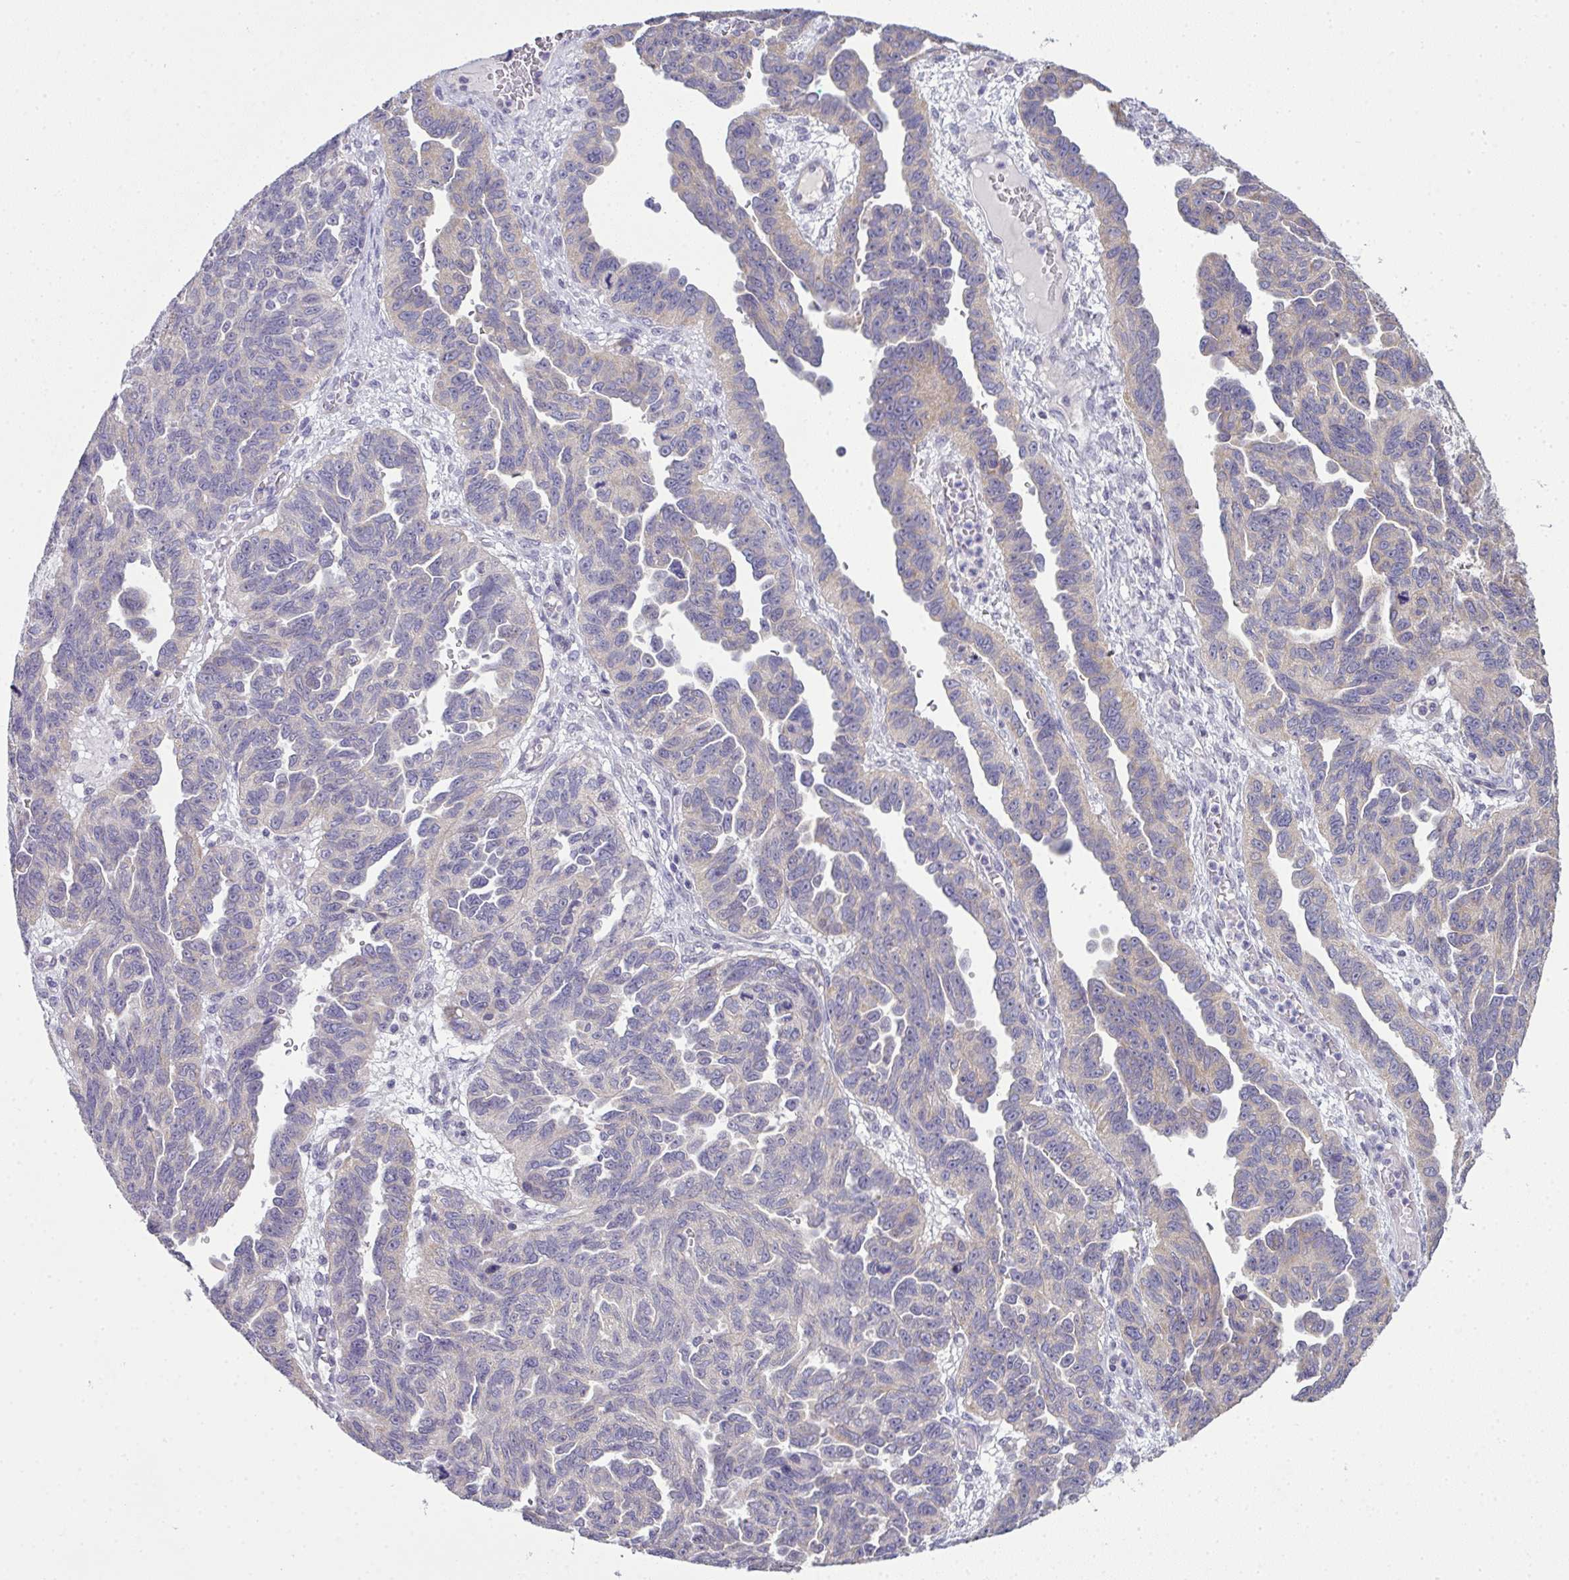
{"staining": {"intensity": "moderate", "quantity": "<25%", "location": "cytoplasmic/membranous"}, "tissue": "ovarian cancer", "cell_type": "Tumor cells", "image_type": "cancer", "snomed": [{"axis": "morphology", "description": "Cystadenocarcinoma, serous, NOS"}, {"axis": "topography", "description": "Ovary"}], "caption": "Protein staining of ovarian cancer tissue exhibits moderate cytoplasmic/membranous positivity in approximately <25% of tumor cells.", "gene": "NT5C1A", "patient": {"sex": "female", "age": 64}}